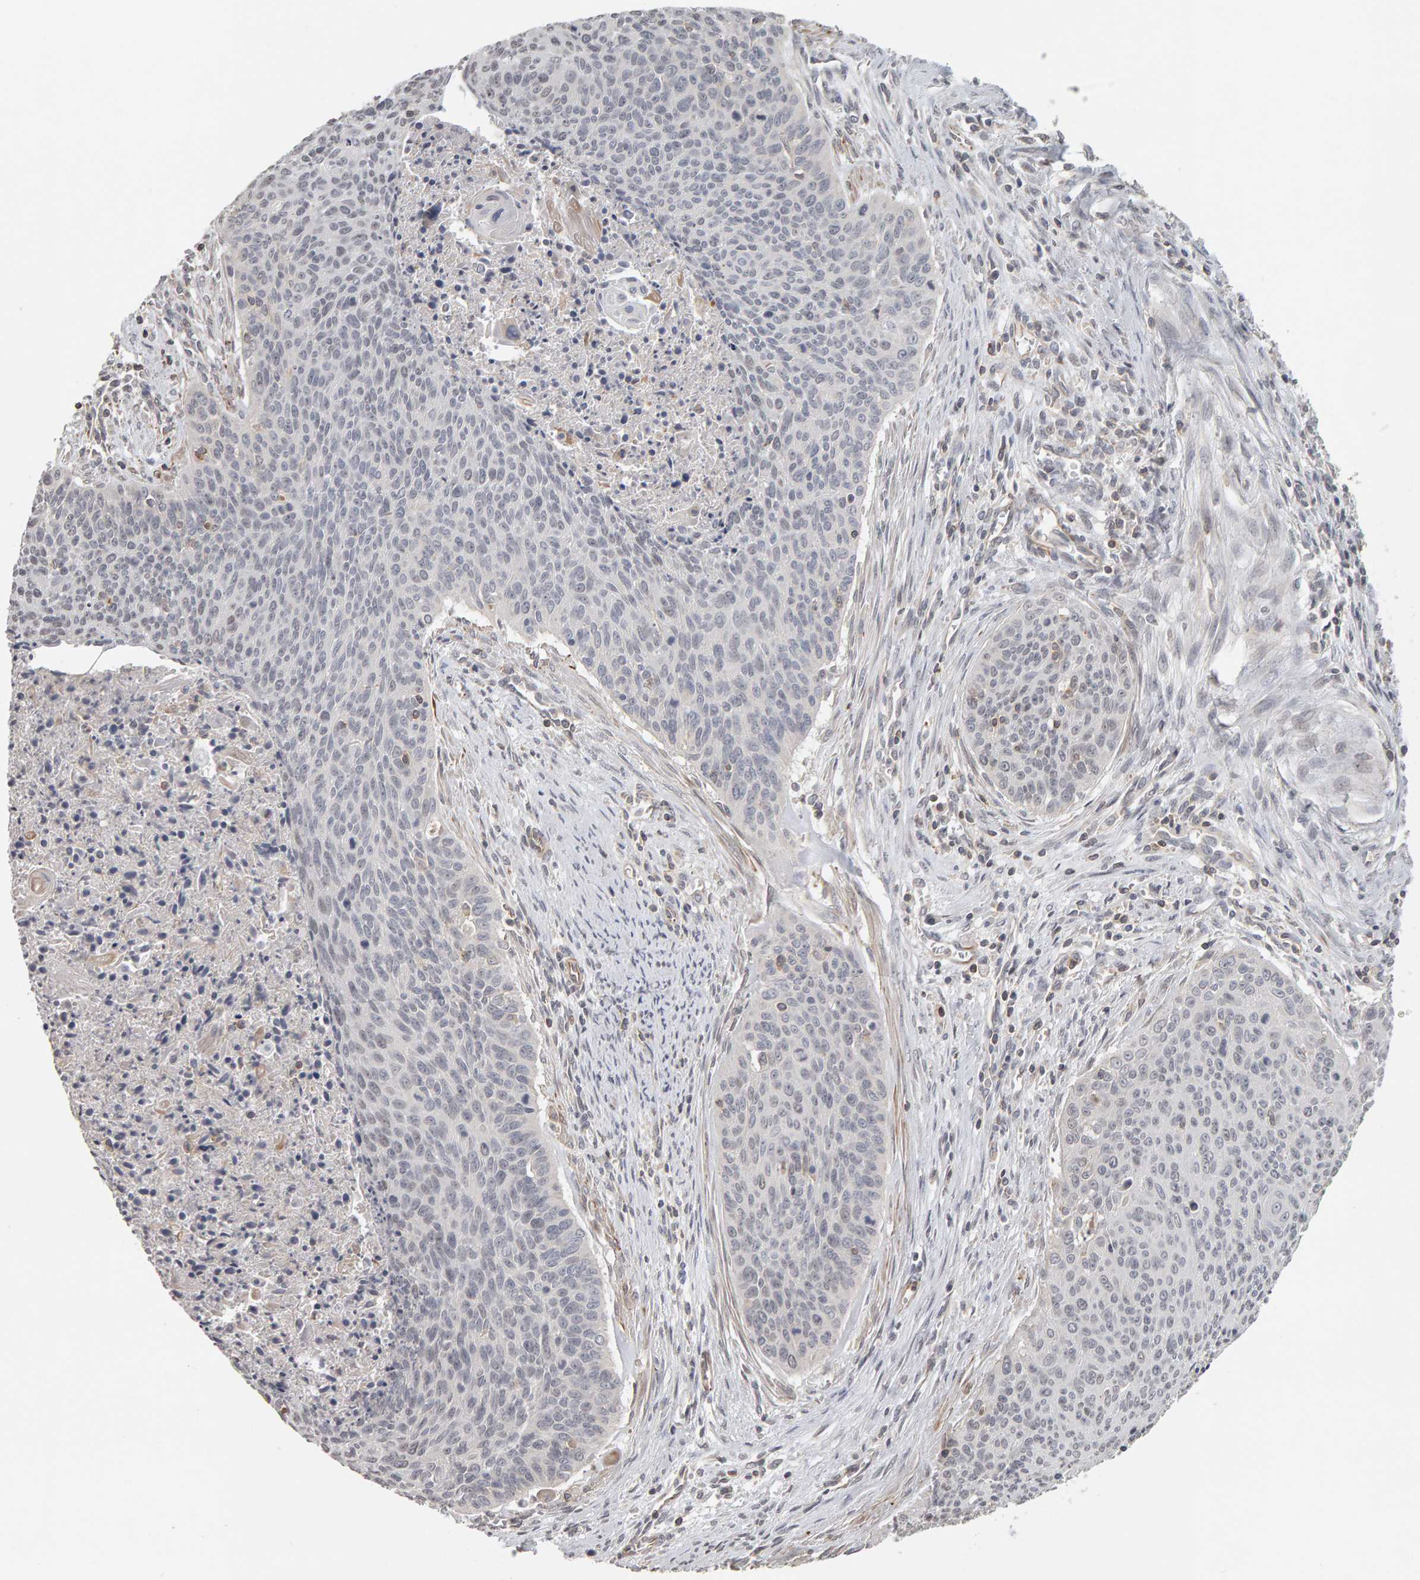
{"staining": {"intensity": "negative", "quantity": "none", "location": "none"}, "tissue": "cervical cancer", "cell_type": "Tumor cells", "image_type": "cancer", "snomed": [{"axis": "morphology", "description": "Squamous cell carcinoma, NOS"}, {"axis": "topography", "description": "Cervix"}], "caption": "Tumor cells show no significant staining in cervical squamous cell carcinoma. (Stains: DAB IHC with hematoxylin counter stain, Microscopy: brightfield microscopy at high magnification).", "gene": "TEFM", "patient": {"sex": "female", "age": 55}}